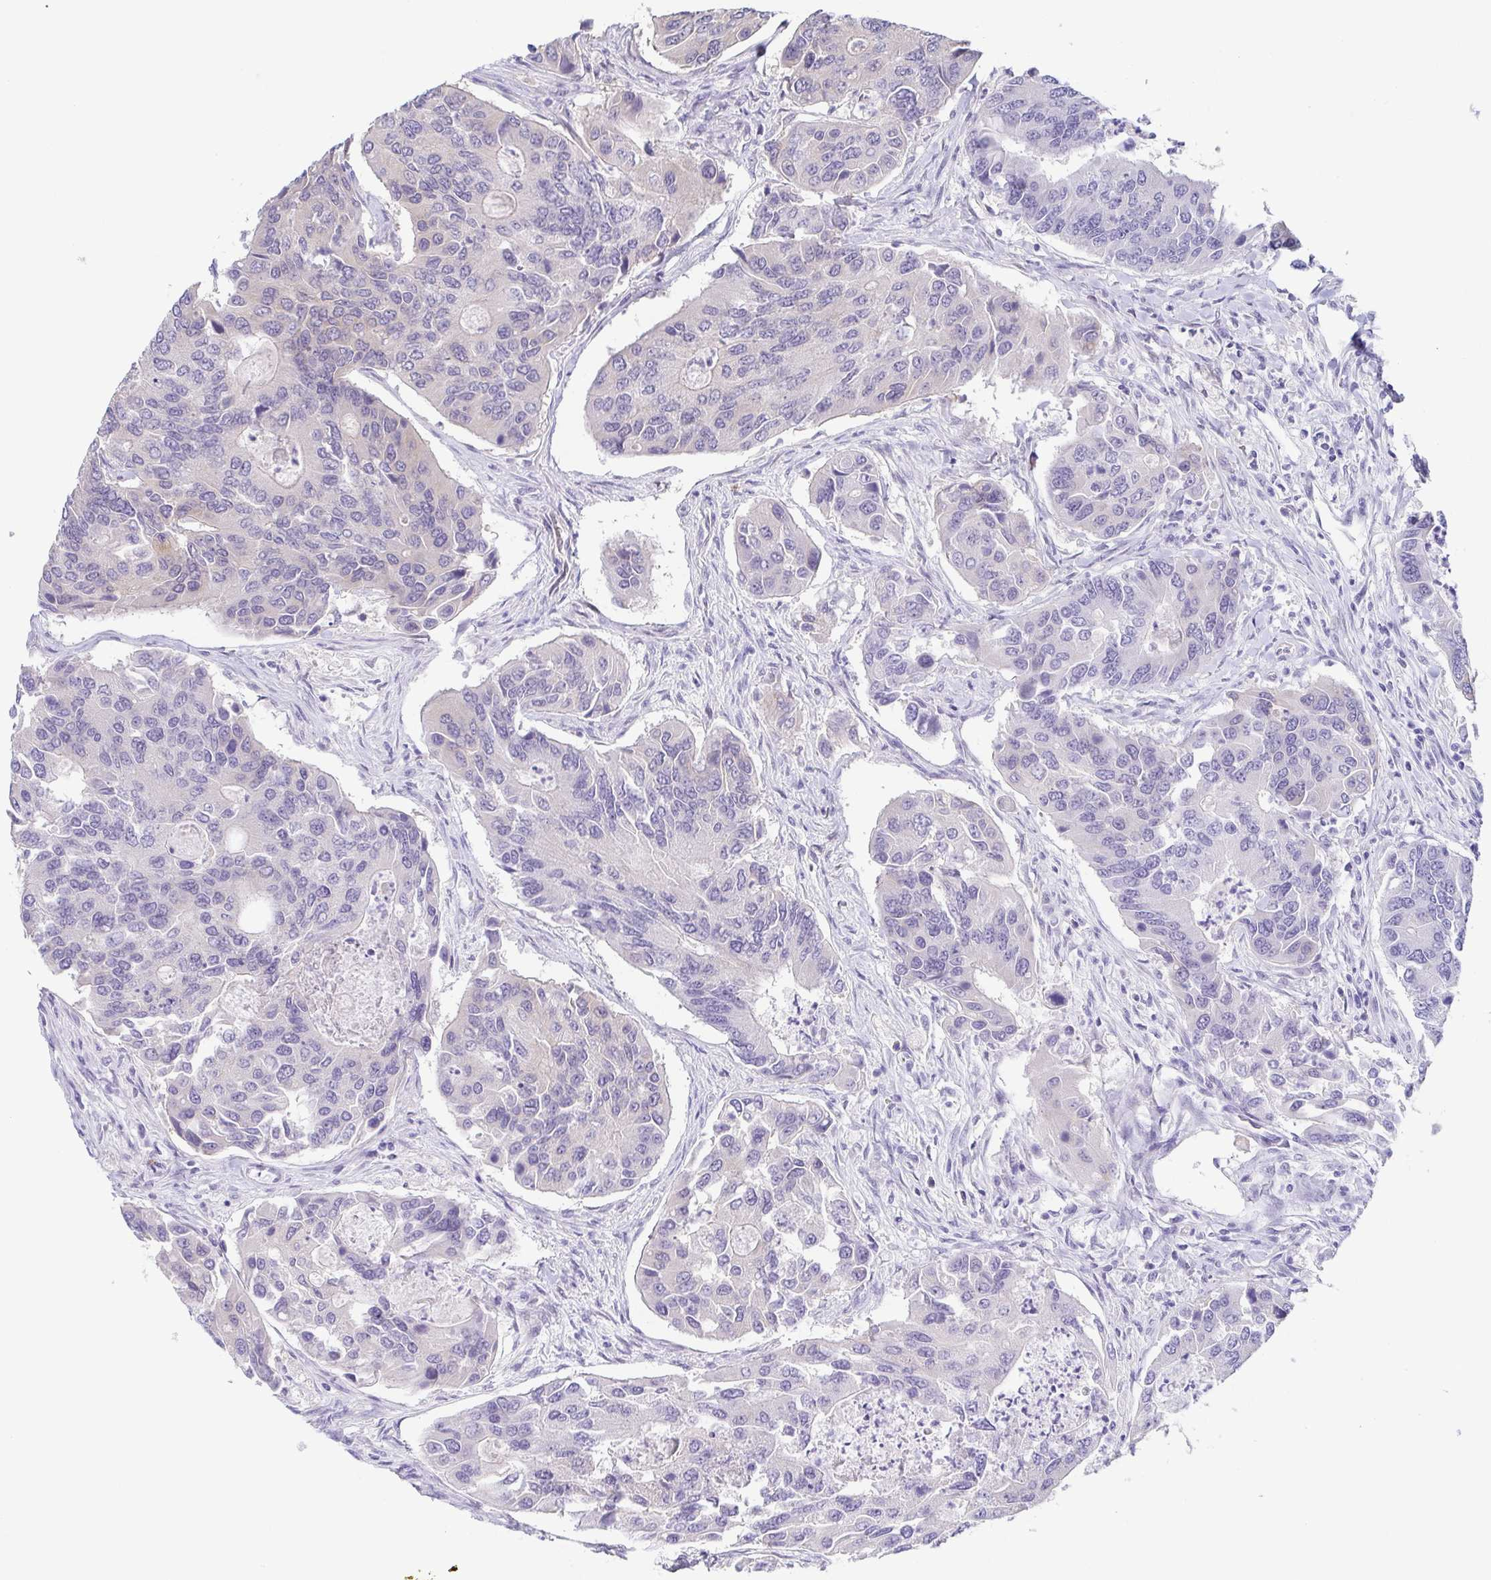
{"staining": {"intensity": "negative", "quantity": "none", "location": "none"}, "tissue": "colorectal cancer", "cell_type": "Tumor cells", "image_type": "cancer", "snomed": [{"axis": "morphology", "description": "Adenocarcinoma, NOS"}, {"axis": "topography", "description": "Colon"}], "caption": "Immunohistochemistry (IHC) micrograph of adenocarcinoma (colorectal) stained for a protein (brown), which shows no expression in tumor cells. The staining is performed using DAB (3,3'-diaminobenzidine) brown chromogen with nuclei counter-stained in using hematoxylin.", "gene": "COL17A1", "patient": {"sex": "female", "age": 67}}